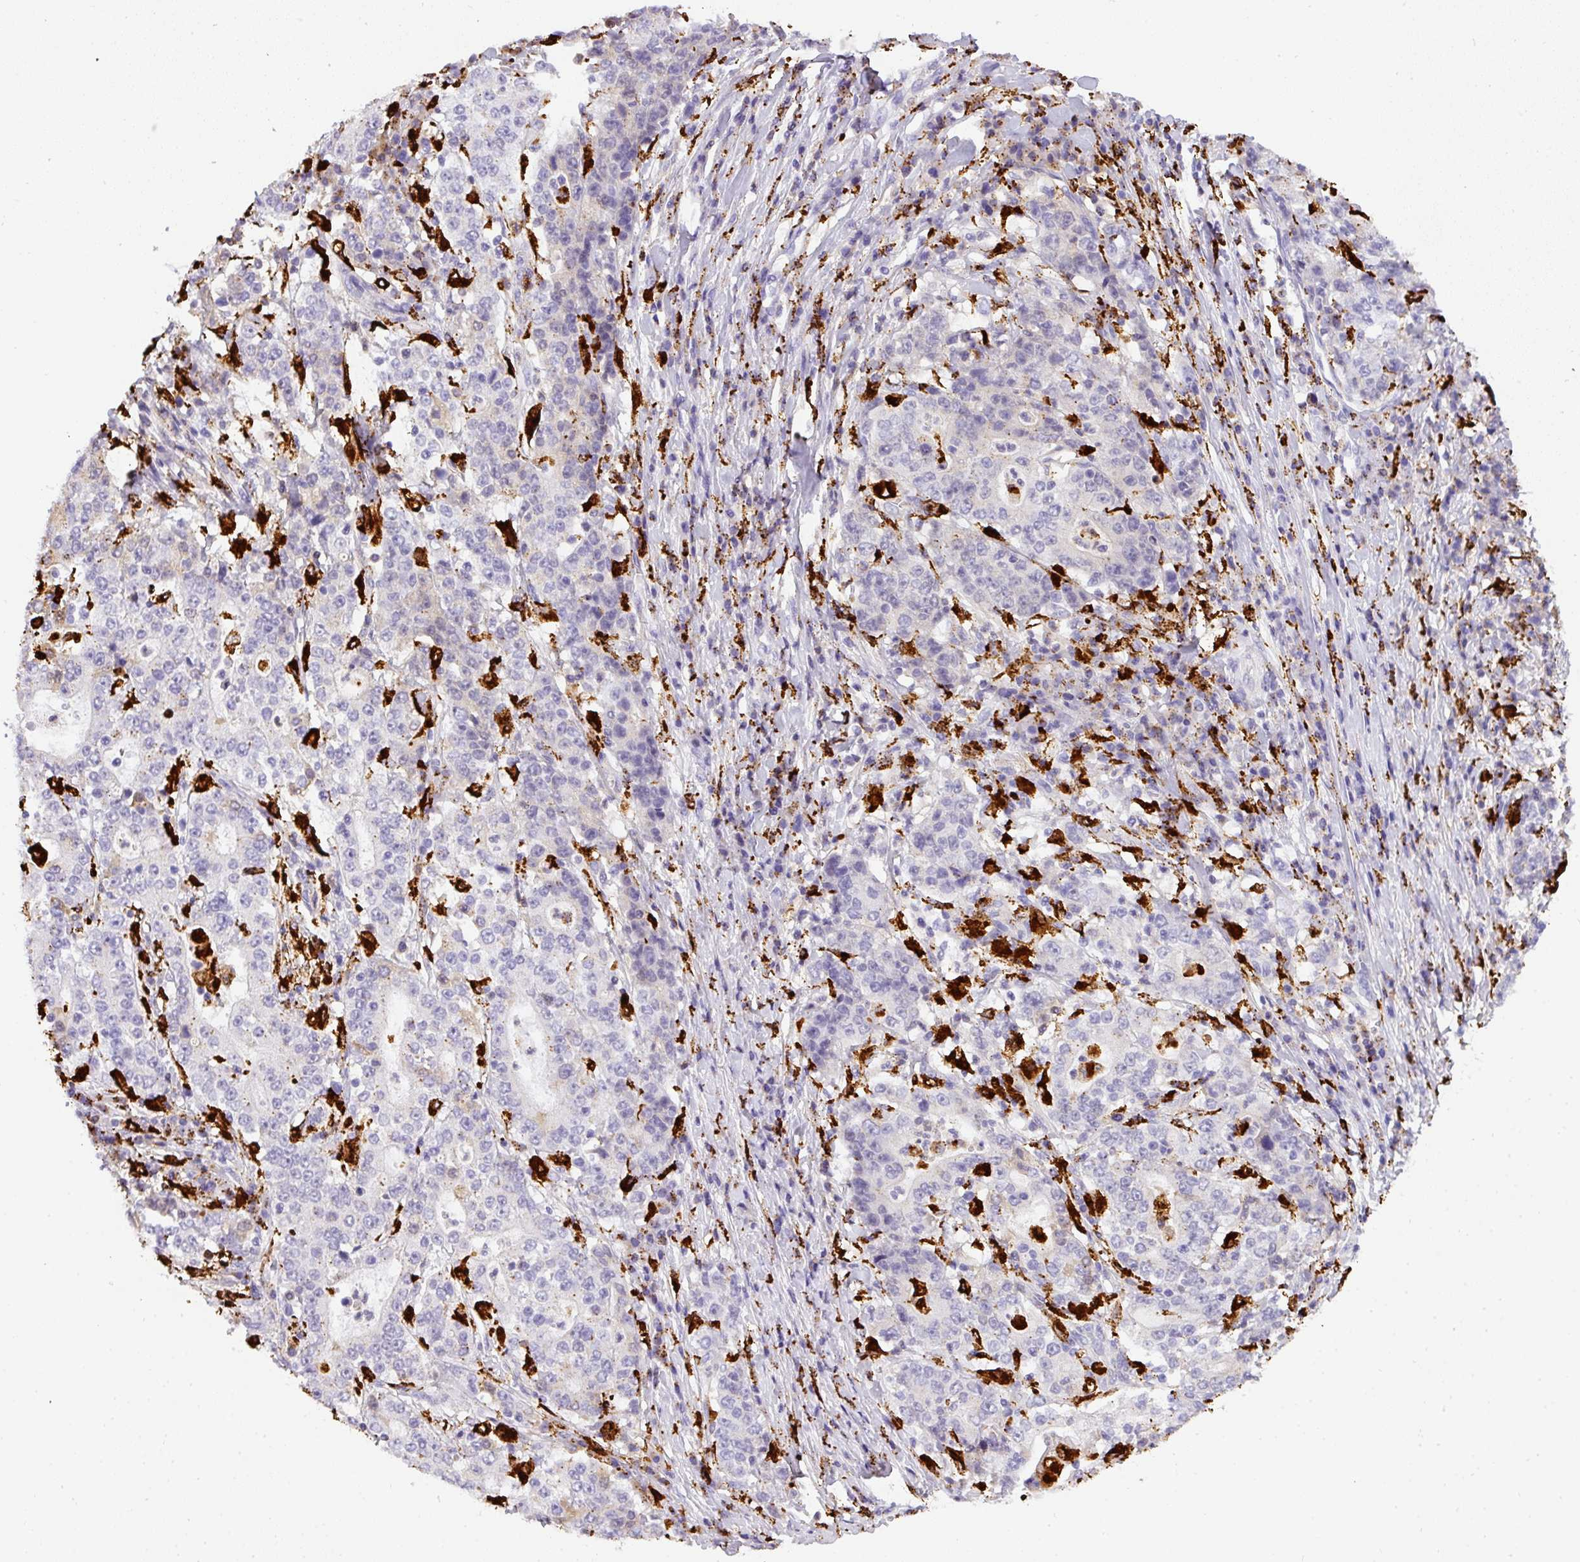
{"staining": {"intensity": "negative", "quantity": "none", "location": "none"}, "tissue": "stomach cancer", "cell_type": "Tumor cells", "image_type": "cancer", "snomed": [{"axis": "morphology", "description": "Normal tissue, NOS"}, {"axis": "morphology", "description": "Adenocarcinoma, NOS"}, {"axis": "topography", "description": "Stomach, upper"}, {"axis": "topography", "description": "Stomach"}], "caption": "Immunohistochemistry (IHC) of stomach cancer (adenocarcinoma) exhibits no positivity in tumor cells.", "gene": "MMACHC", "patient": {"sex": "male", "age": 59}}